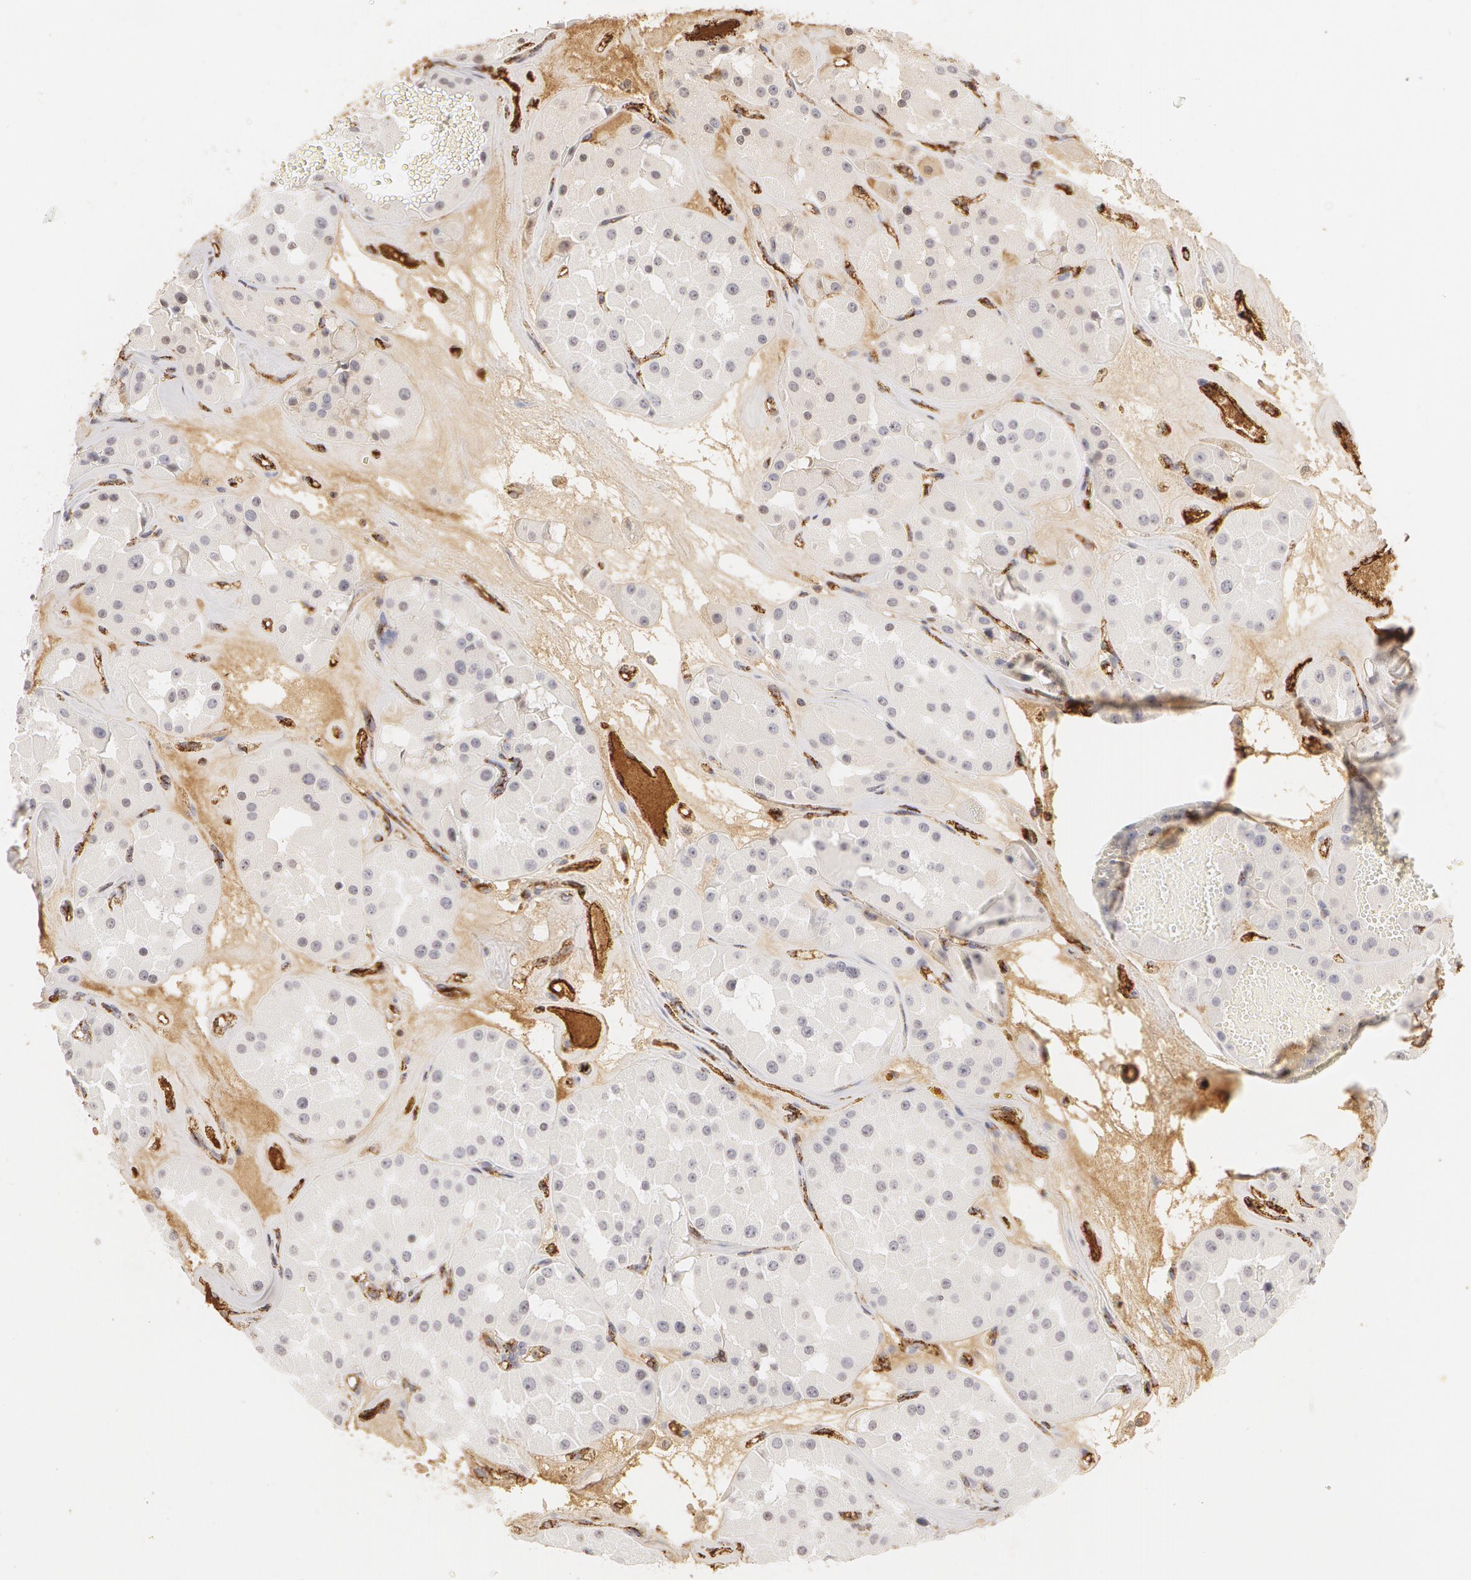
{"staining": {"intensity": "negative", "quantity": "none", "location": "none"}, "tissue": "renal cancer", "cell_type": "Tumor cells", "image_type": "cancer", "snomed": [{"axis": "morphology", "description": "Adenocarcinoma, uncertain malignant potential"}, {"axis": "topography", "description": "Kidney"}], "caption": "An immunohistochemistry (IHC) histopathology image of adenocarcinoma,  uncertain malignant potential (renal) is shown. There is no staining in tumor cells of adenocarcinoma,  uncertain malignant potential (renal).", "gene": "VWF", "patient": {"sex": "male", "age": 63}}